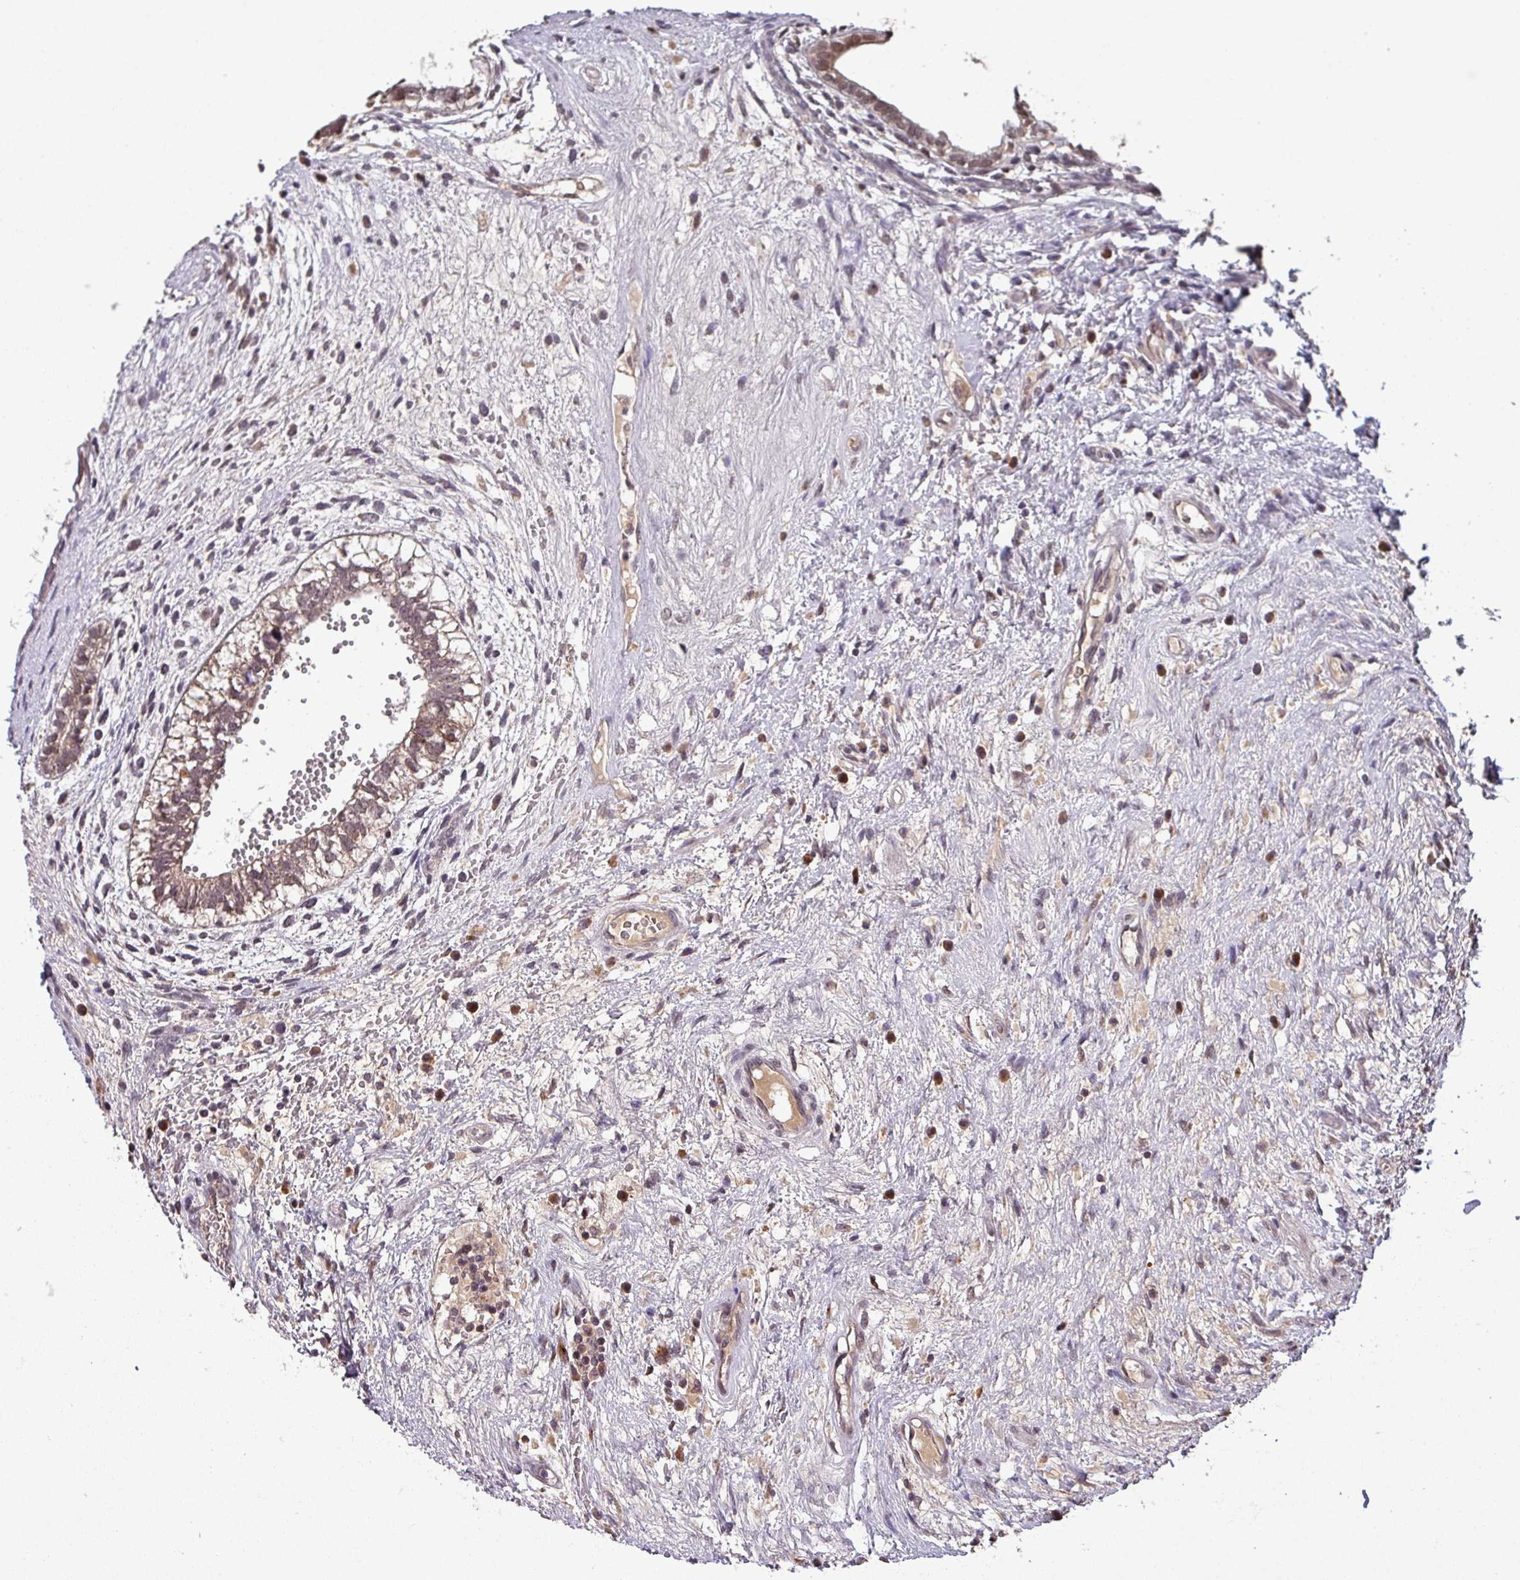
{"staining": {"intensity": "weak", "quantity": "<25%", "location": "nuclear"}, "tissue": "testis cancer", "cell_type": "Tumor cells", "image_type": "cancer", "snomed": [{"axis": "morphology", "description": "Carcinoma, Embryonal, NOS"}, {"axis": "topography", "description": "Testis"}], "caption": "IHC photomicrograph of human testis embryonal carcinoma stained for a protein (brown), which demonstrates no positivity in tumor cells.", "gene": "NOB1", "patient": {"sex": "male", "age": 26}}